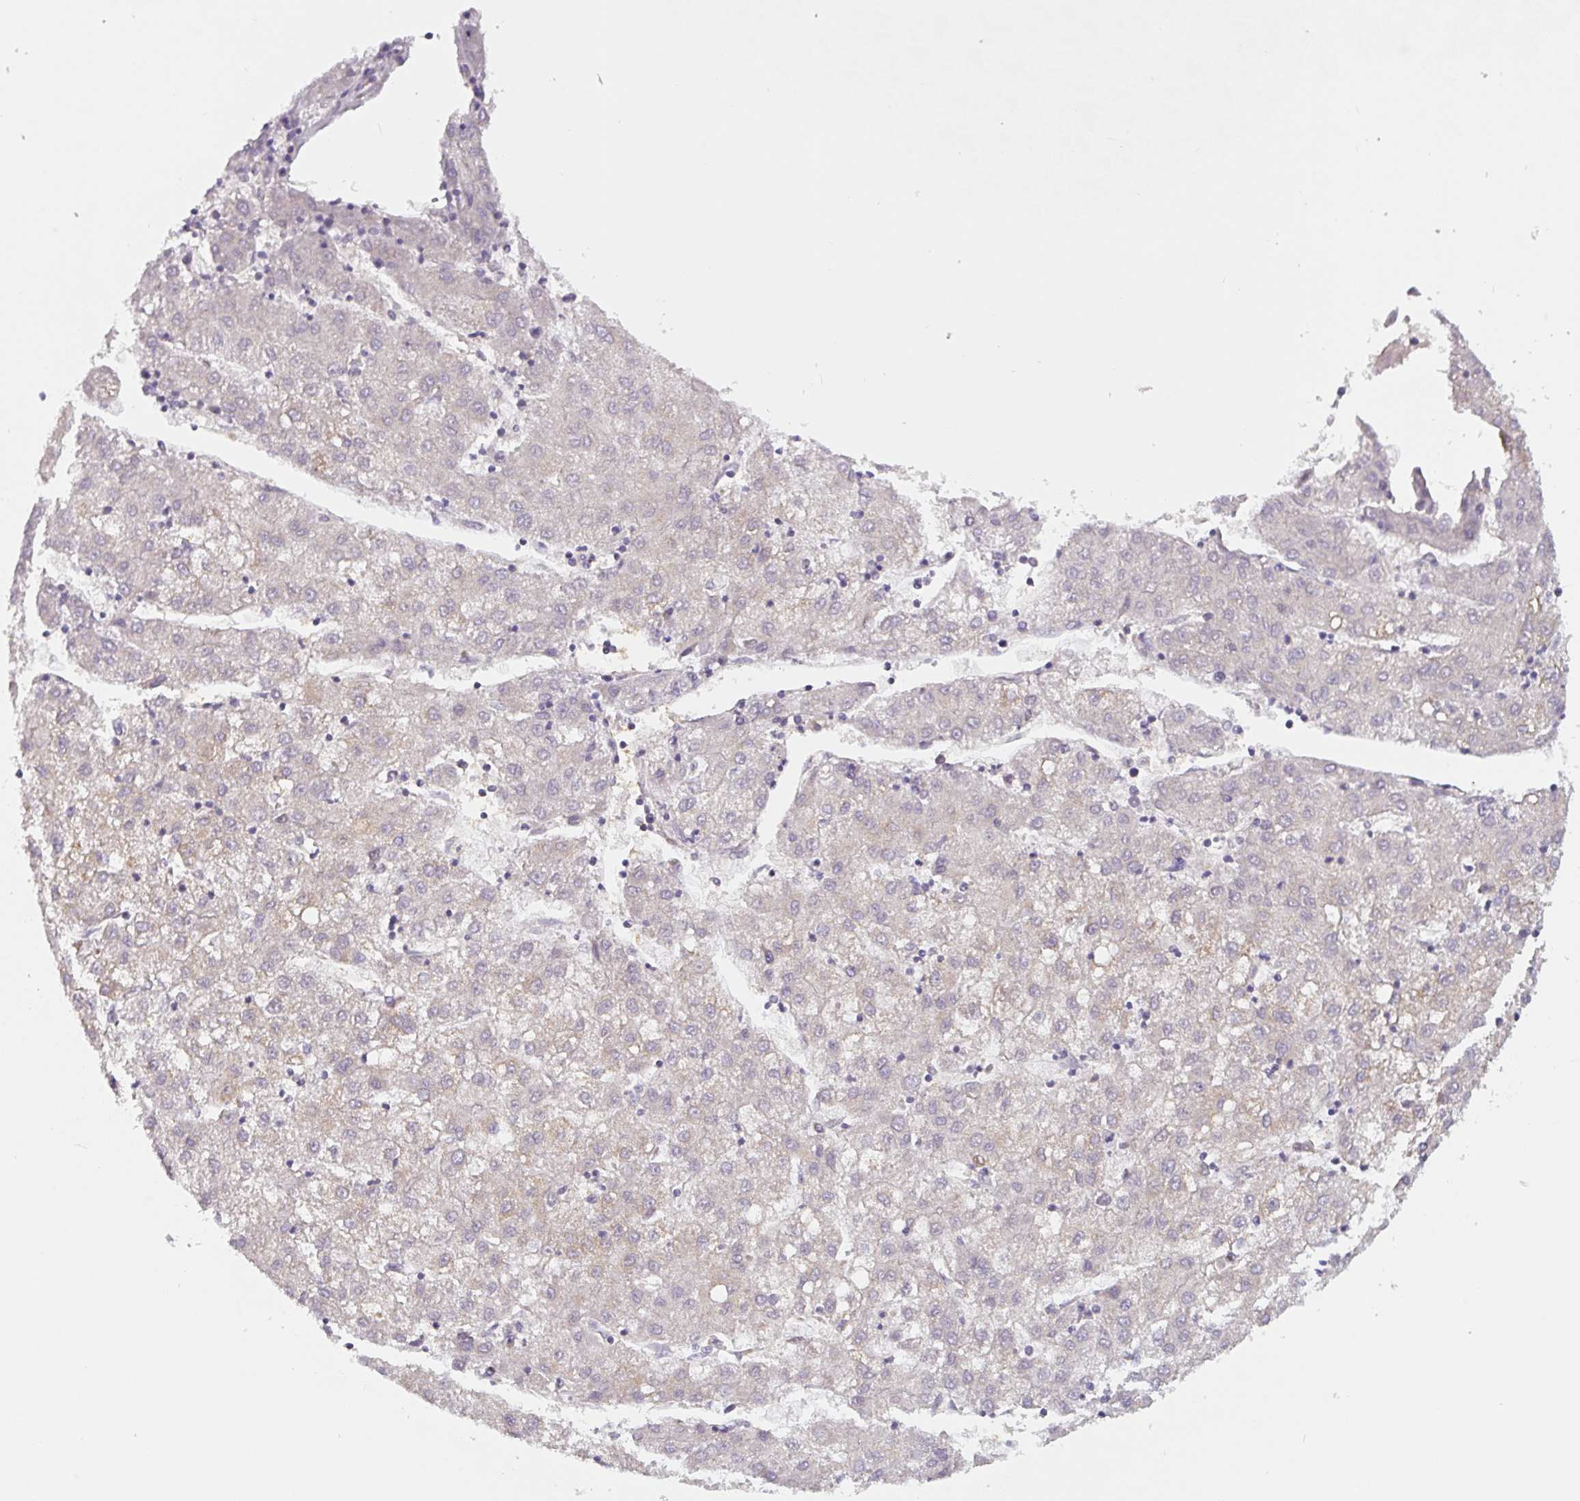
{"staining": {"intensity": "negative", "quantity": "none", "location": "none"}, "tissue": "liver cancer", "cell_type": "Tumor cells", "image_type": "cancer", "snomed": [{"axis": "morphology", "description": "Carcinoma, Hepatocellular, NOS"}, {"axis": "topography", "description": "Liver"}], "caption": "A high-resolution image shows immunohistochemistry (IHC) staining of hepatocellular carcinoma (liver), which demonstrates no significant staining in tumor cells.", "gene": "MT-CO2", "patient": {"sex": "male", "age": 72}}